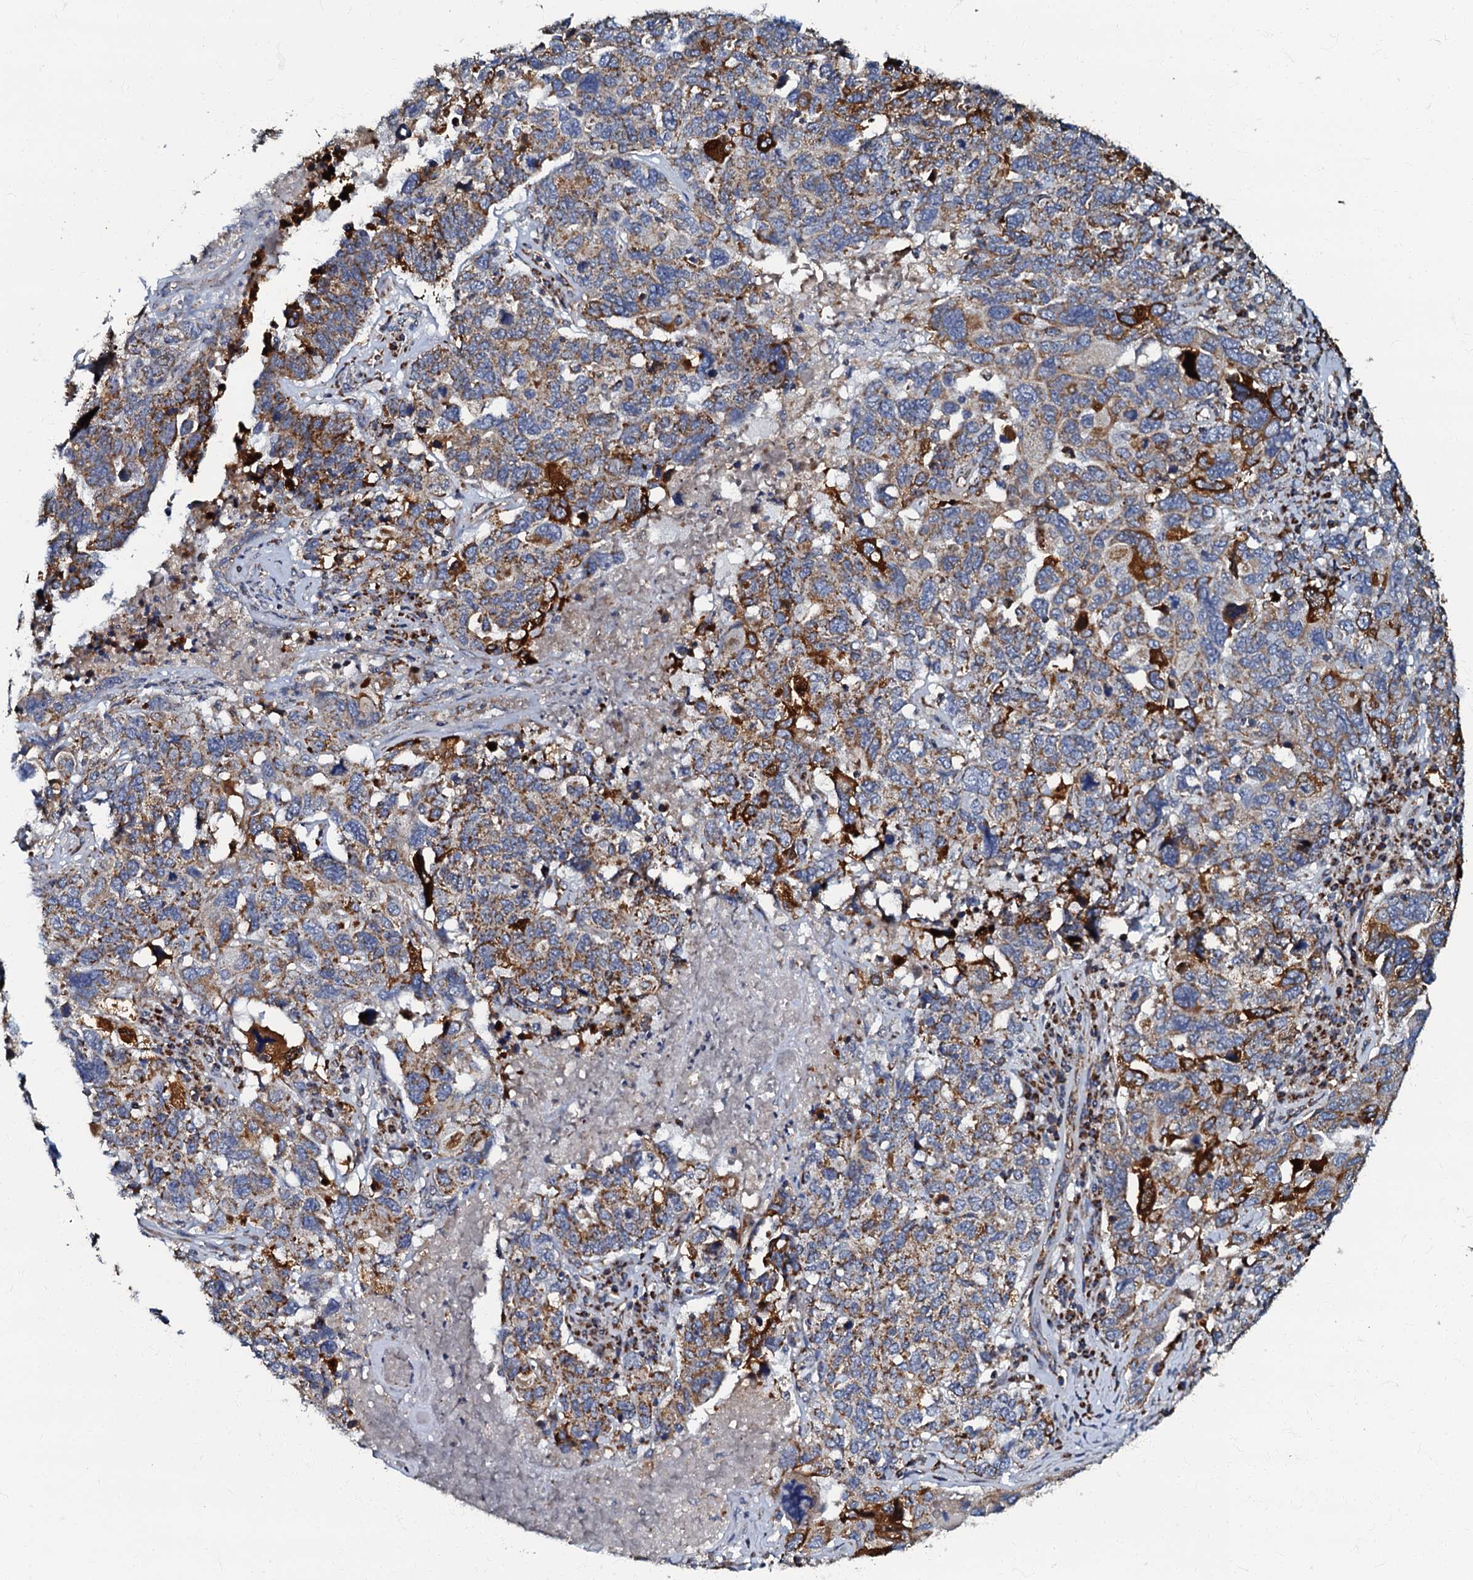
{"staining": {"intensity": "strong", "quantity": "25%-75%", "location": "cytoplasmic/membranous"}, "tissue": "ovarian cancer", "cell_type": "Tumor cells", "image_type": "cancer", "snomed": [{"axis": "morphology", "description": "Carcinoma, endometroid"}, {"axis": "topography", "description": "Ovary"}], "caption": "Immunohistochemical staining of ovarian cancer (endometroid carcinoma) demonstrates high levels of strong cytoplasmic/membranous protein positivity in about 25%-75% of tumor cells.", "gene": "NDUFA12", "patient": {"sex": "female", "age": 62}}